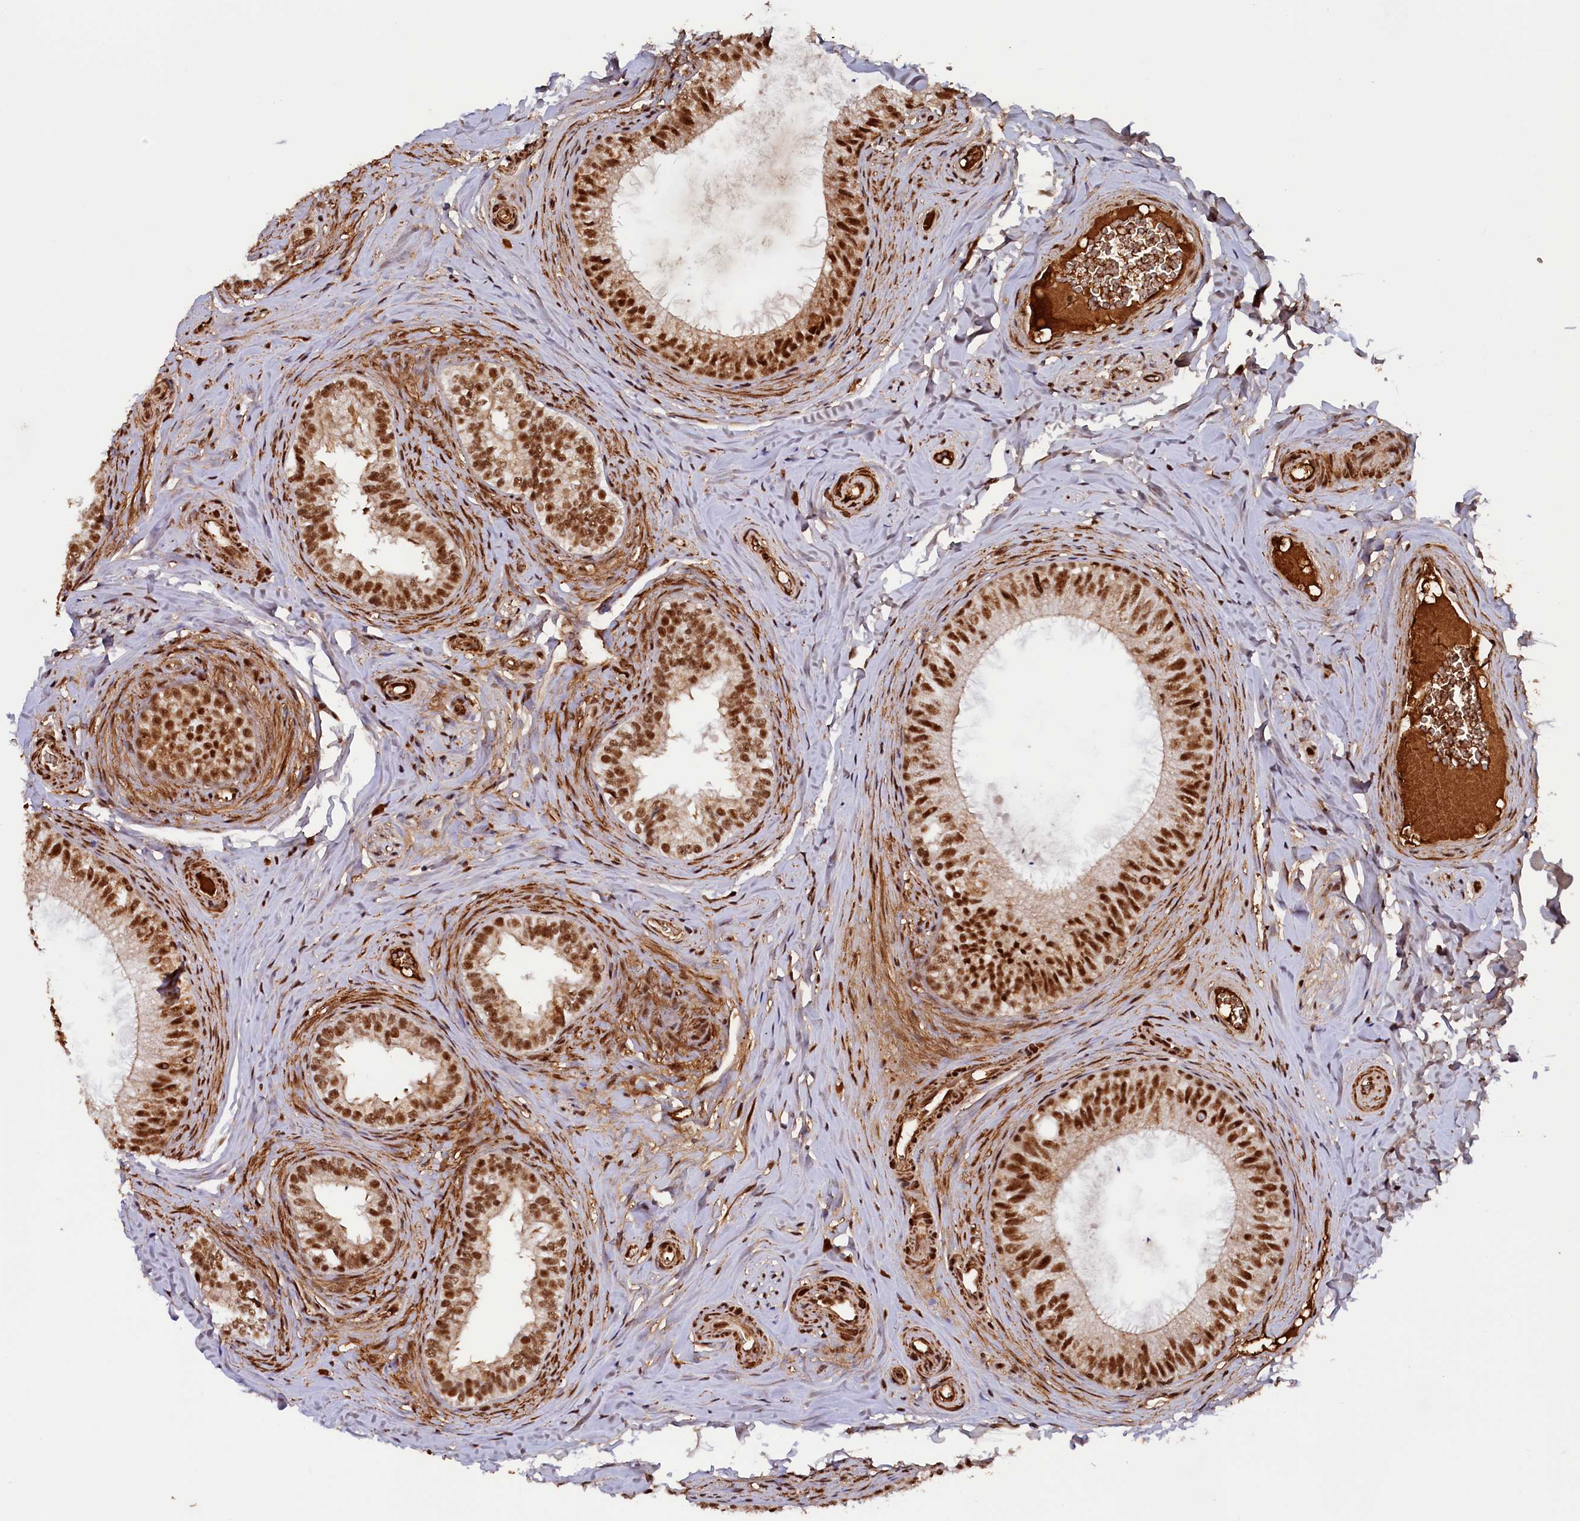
{"staining": {"intensity": "strong", "quantity": ">75%", "location": "nuclear"}, "tissue": "epididymis", "cell_type": "Glandular cells", "image_type": "normal", "snomed": [{"axis": "morphology", "description": "Normal tissue, NOS"}, {"axis": "topography", "description": "Epididymis"}], "caption": "Strong nuclear positivity for a protein is identified in approximately >75% of glandular cells of benign epididymis using IHC.", "gene": "ZC3H18", "patient": {"sex": "male", "age": 34}}